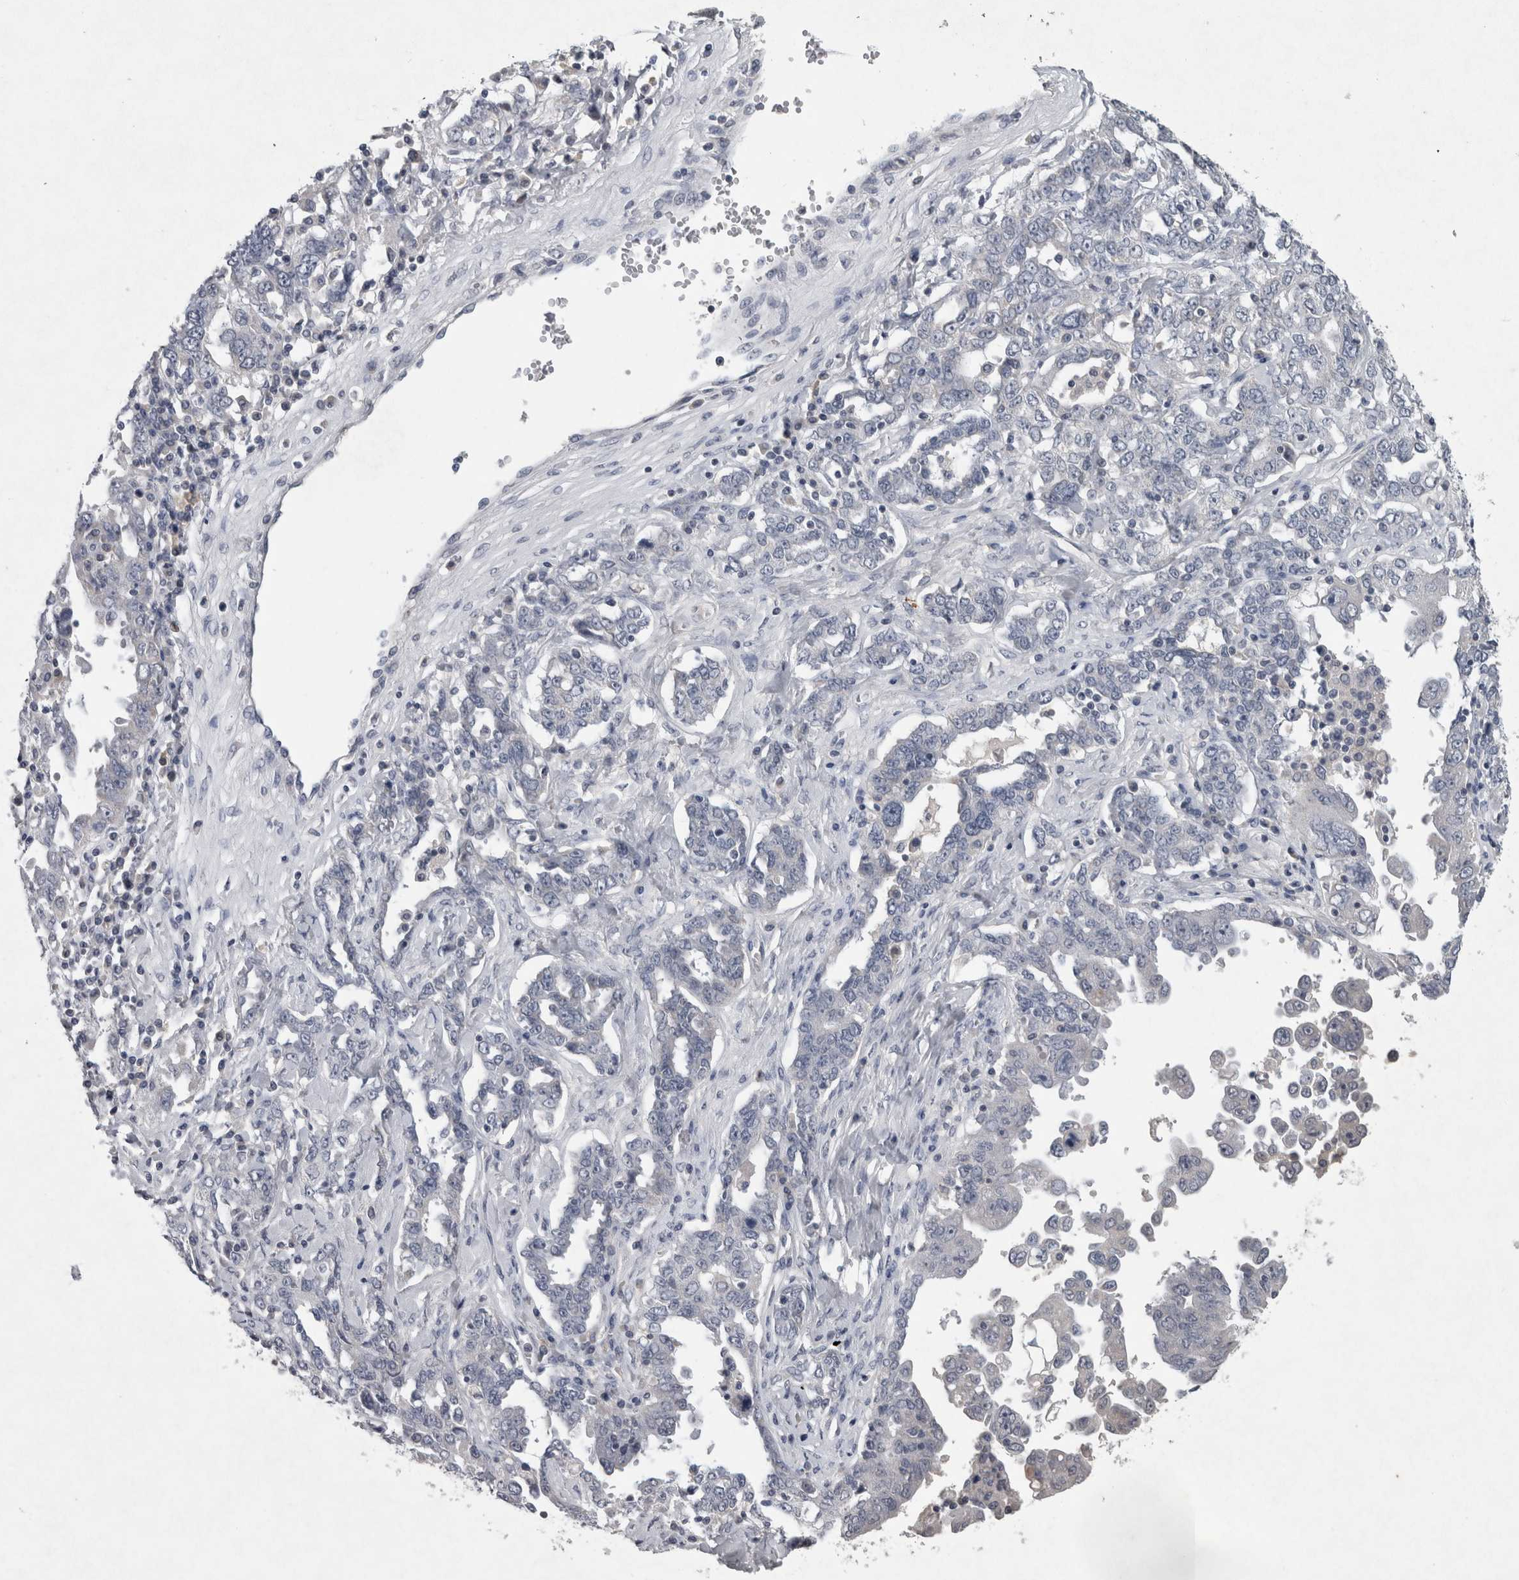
{"staining": {"intensity": "negative", "quantity": "none", "location": "none"}, "tissue": "ovarian cancer", "cell_type": "Tumor cells", "image_type": "cancer", "snomed": [{"axis": "morphology", "description": "Carcinoma, endometroid"}, {"axis": "topography", "description": "Ovary"}], "caption": "Immunohistochemistry (IHC) image of neoplastic tissue: human ovarian cancer stained with DAB reveals no significant protein staining in tumor cells.", "gene": "WNT7A", "patient": {"sex": "female", "age": 62}}